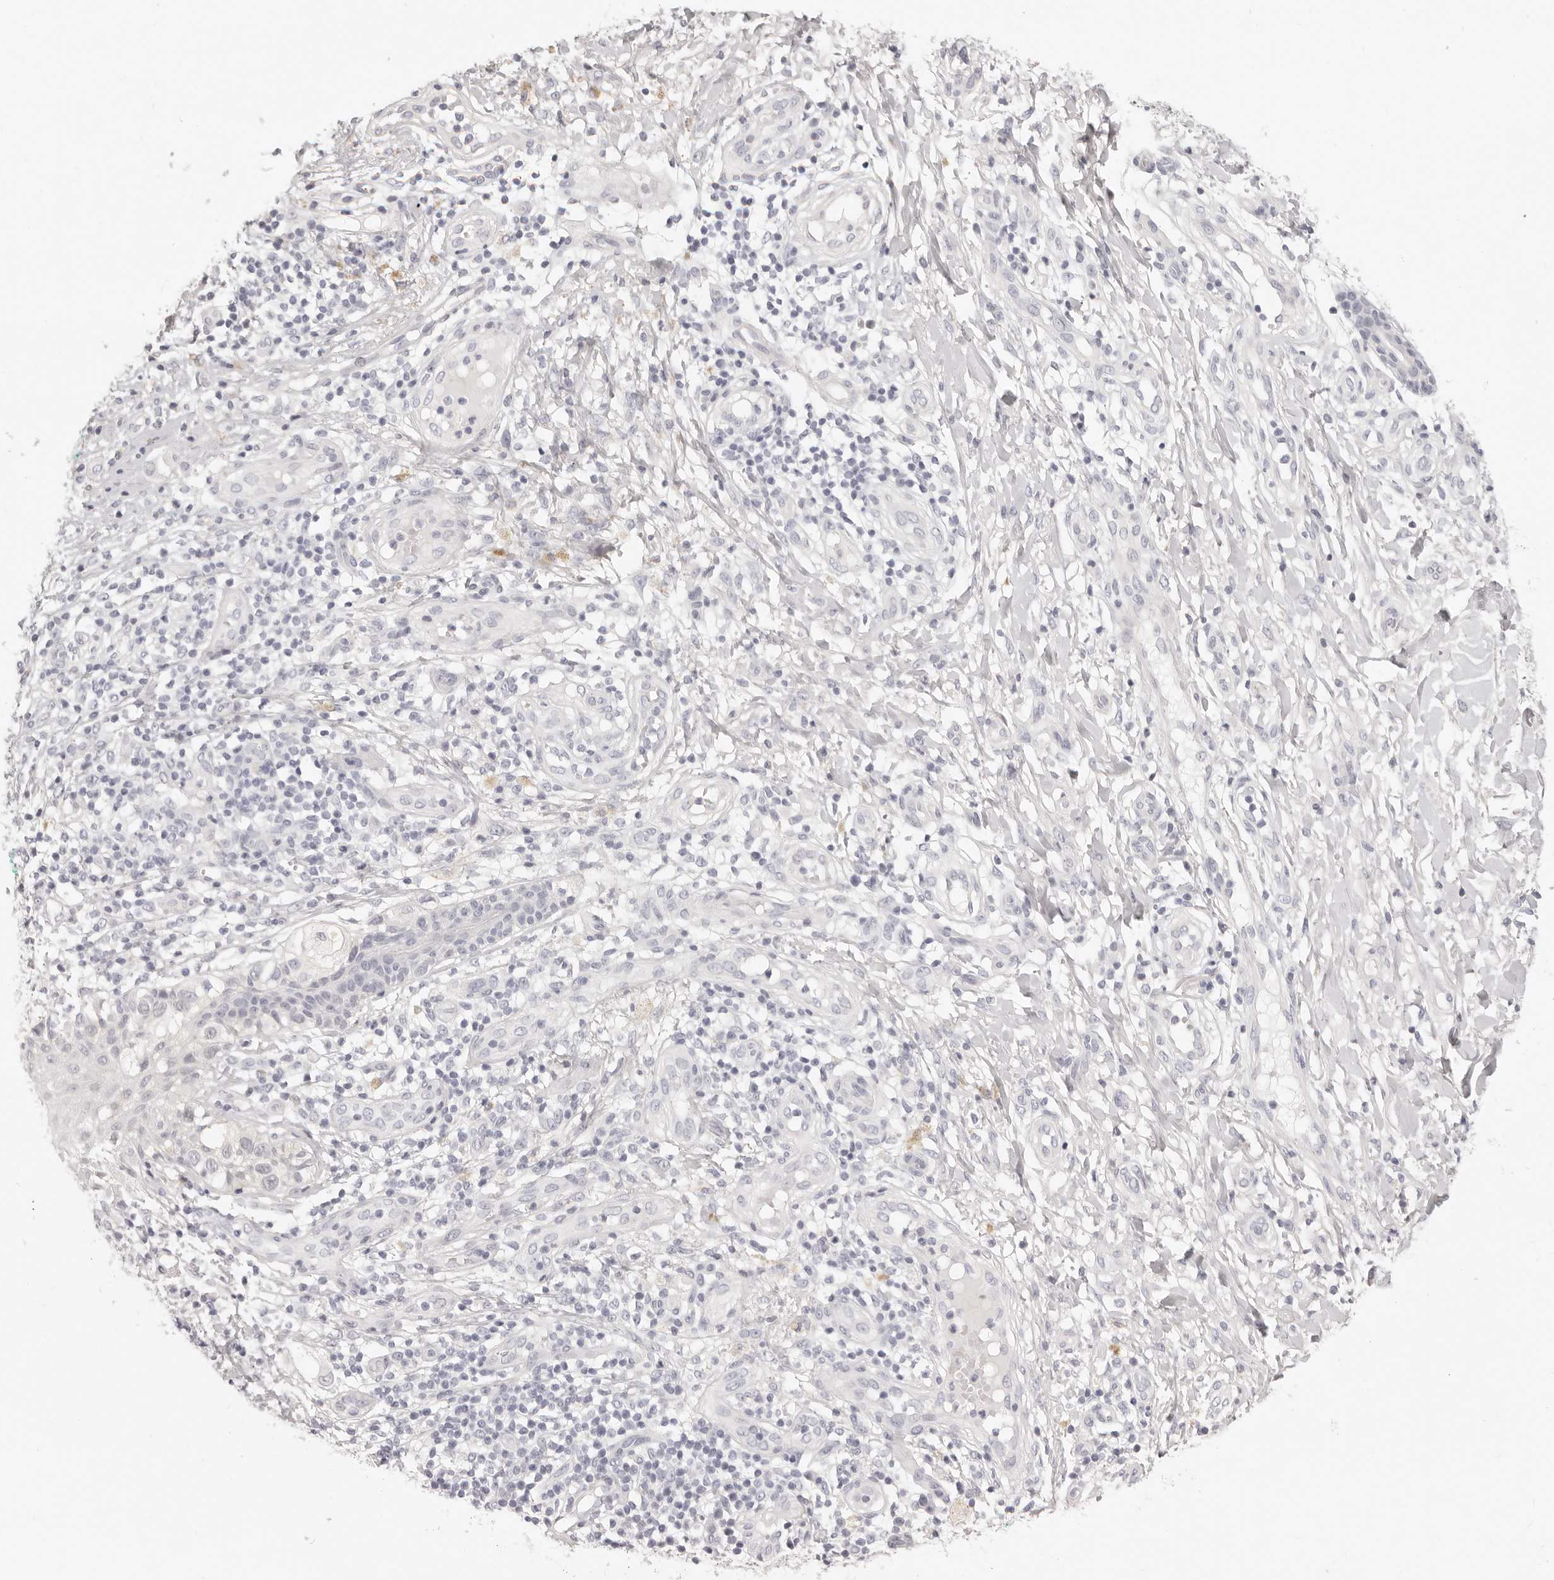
{"staining": {"intensity": "negative", "quantity": "none", "location": "none"}, "tissue": "melanoma", "cell_type": "Tumor cells", "image_type": "cancer", "snomed": [{"axis": "morphology", "description": "Malignant melanoma, NOS"}, {"axis": "topography", "description": "Skin"}], "caption": "High power microscopy photomicrograph of an IHC histopathology image of melanoma, revealing no significant expression in tumor cells.", "gene": "FABP1", "patient": {"sex": "female", "age": 81}}